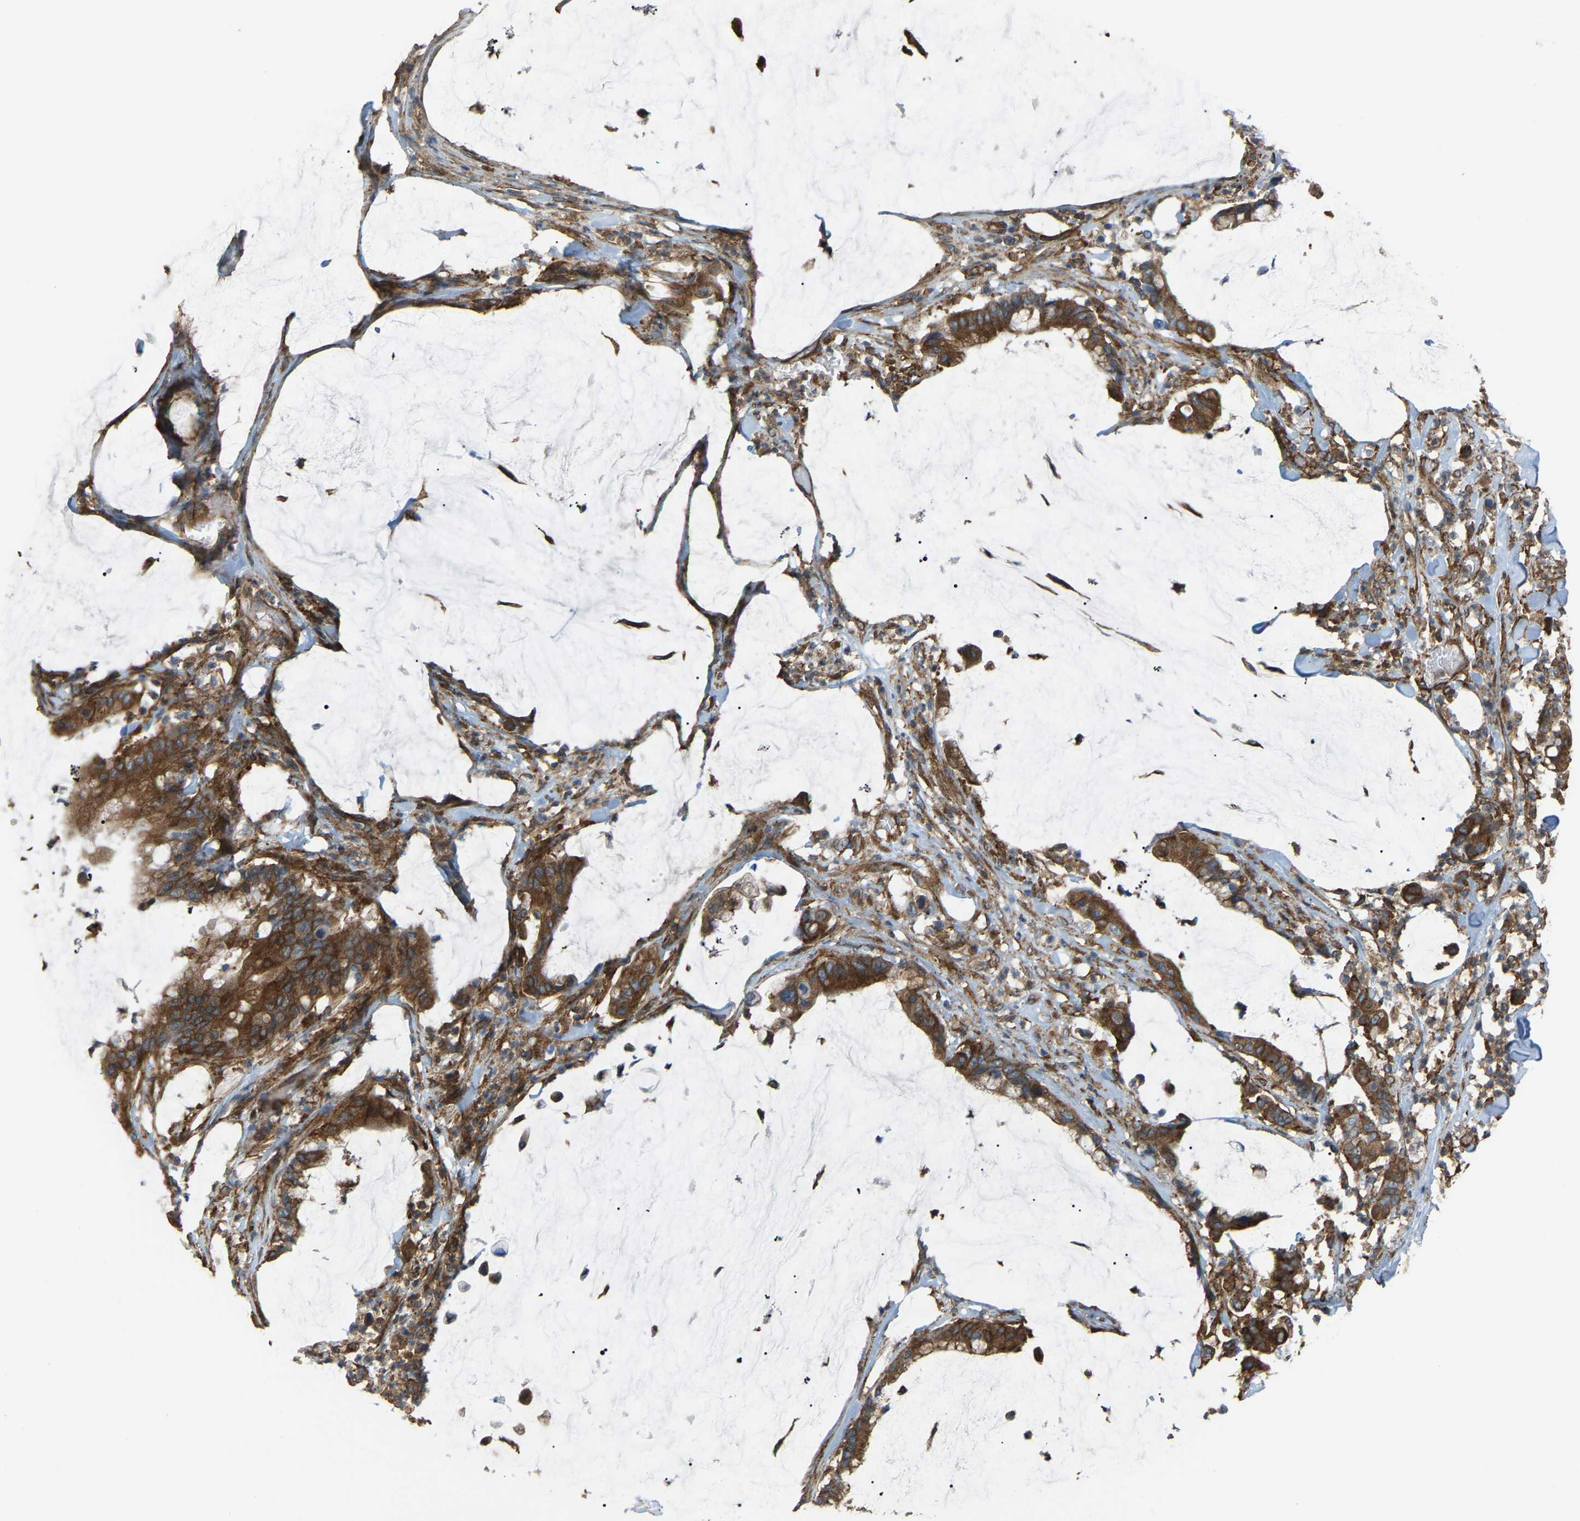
{"staining": {"intensity": "strong", "quantity": ">75%", "location": "cytoplasmic/membranous"}, "tissue": "pancreatic cancer", "cell_type": "Tumor cells", "image_type": "cancer", "snomed": [{"axis": "morphology", "description": "Adenocarcinoma, NOS"}, {"axis": "topography", "description": "Pancreas"}], "caption": "Adenocarcinoma (pancreatic) was stained to show a protein in brown. There is high levels of strong cytoplasmic/membranous expression in about >75% of tumor cells.", "gene": "PICALM", "patient": {"sex": "male", "age": 41}}